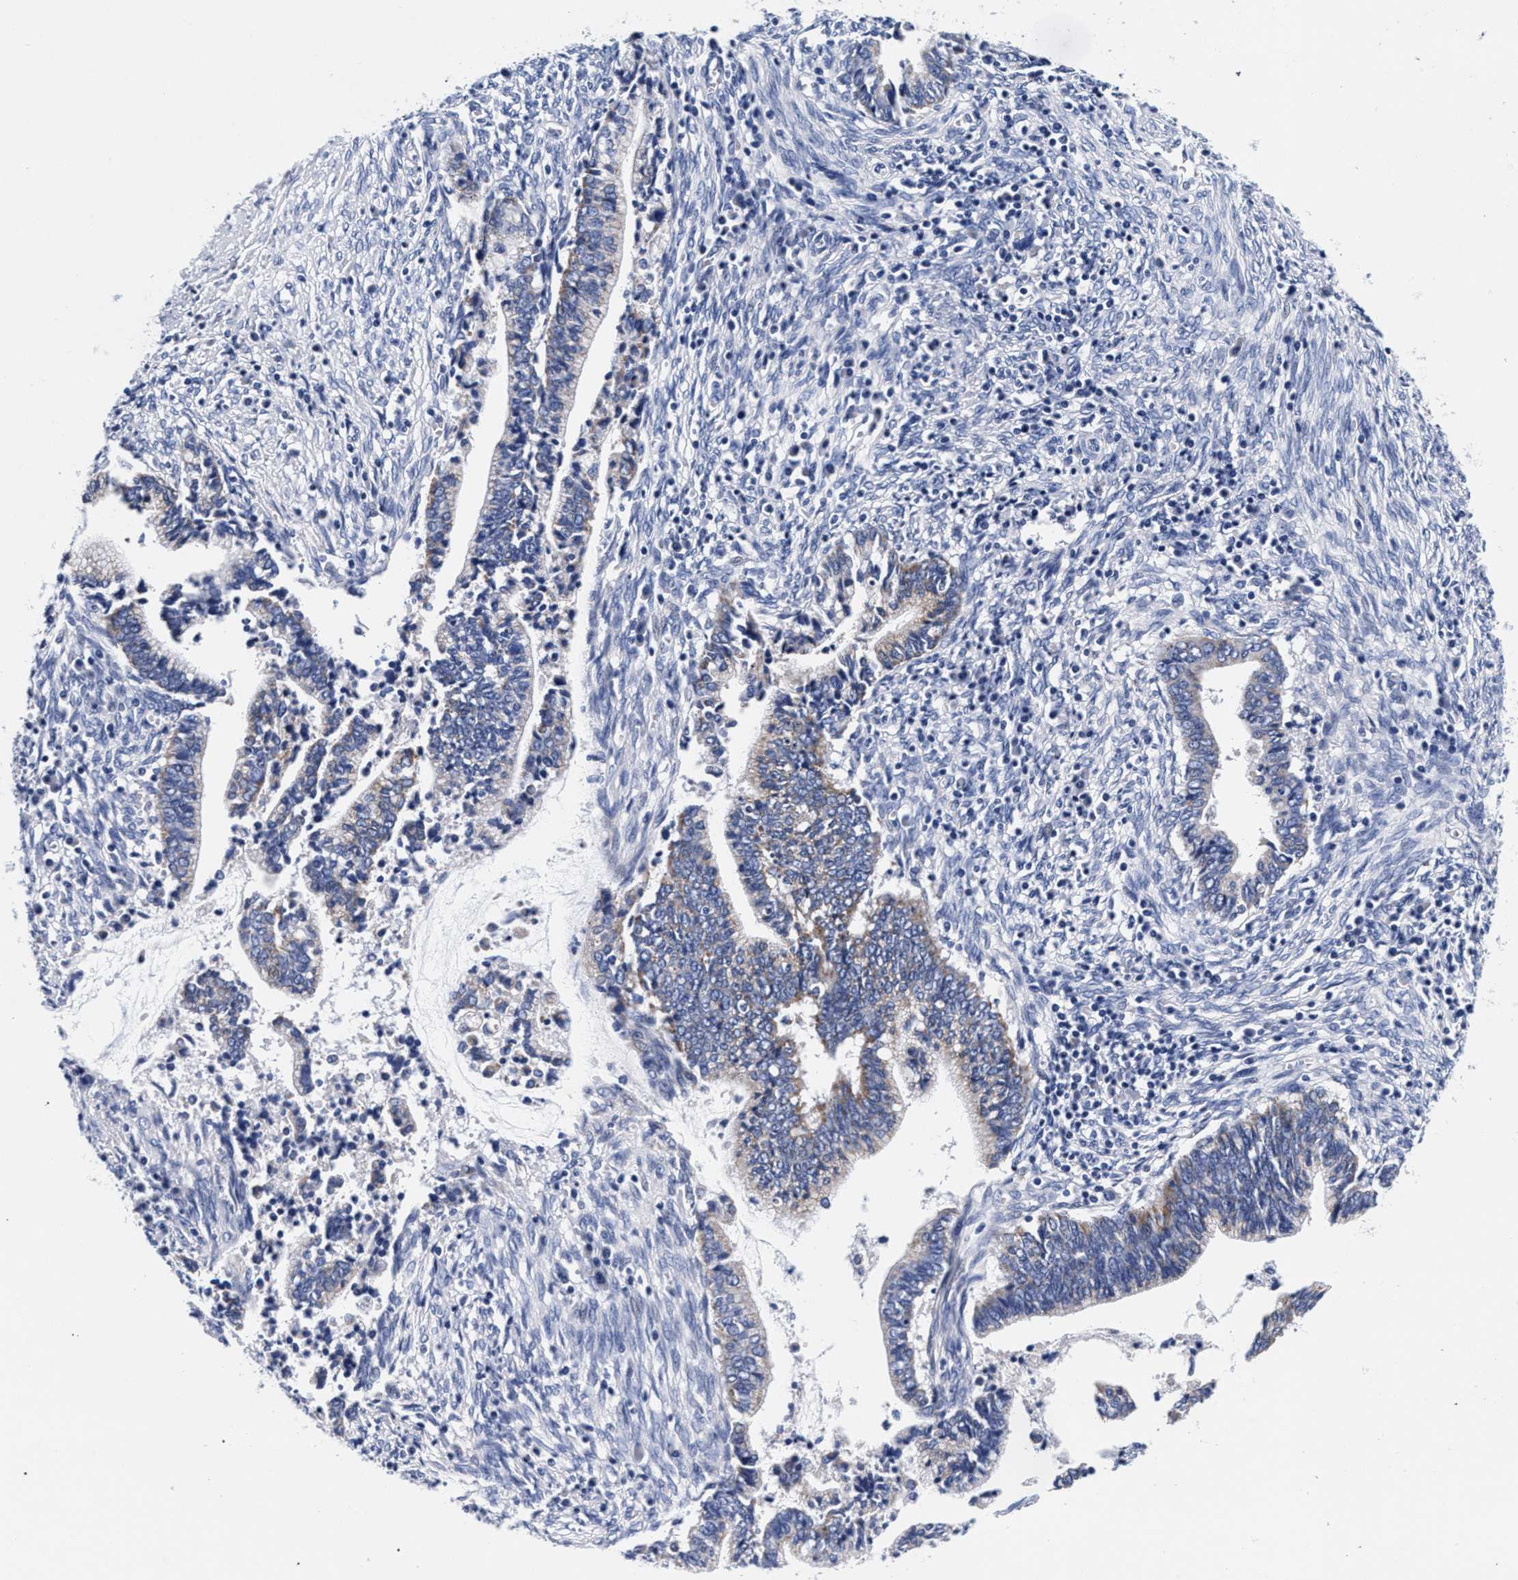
{"staining": {"intensity": "weak", "quantity": "<25%", "location": "cytoplasmic/membranous"}, "tissue": "cervical cancer", "cell_type": "Tumor cells", "image_type": "cancer", "snomed": [{"axis": "morphology", "description": "Adenocarcinoma, NOS"}, {"axis": "topography", "description": "Cervix"}], "caption": "Tumor cells are negative for protein expression in human adenocarcinoma (cervical).", "gene": "RAB3B", "patient": {"sex": "female", "age": 44}}